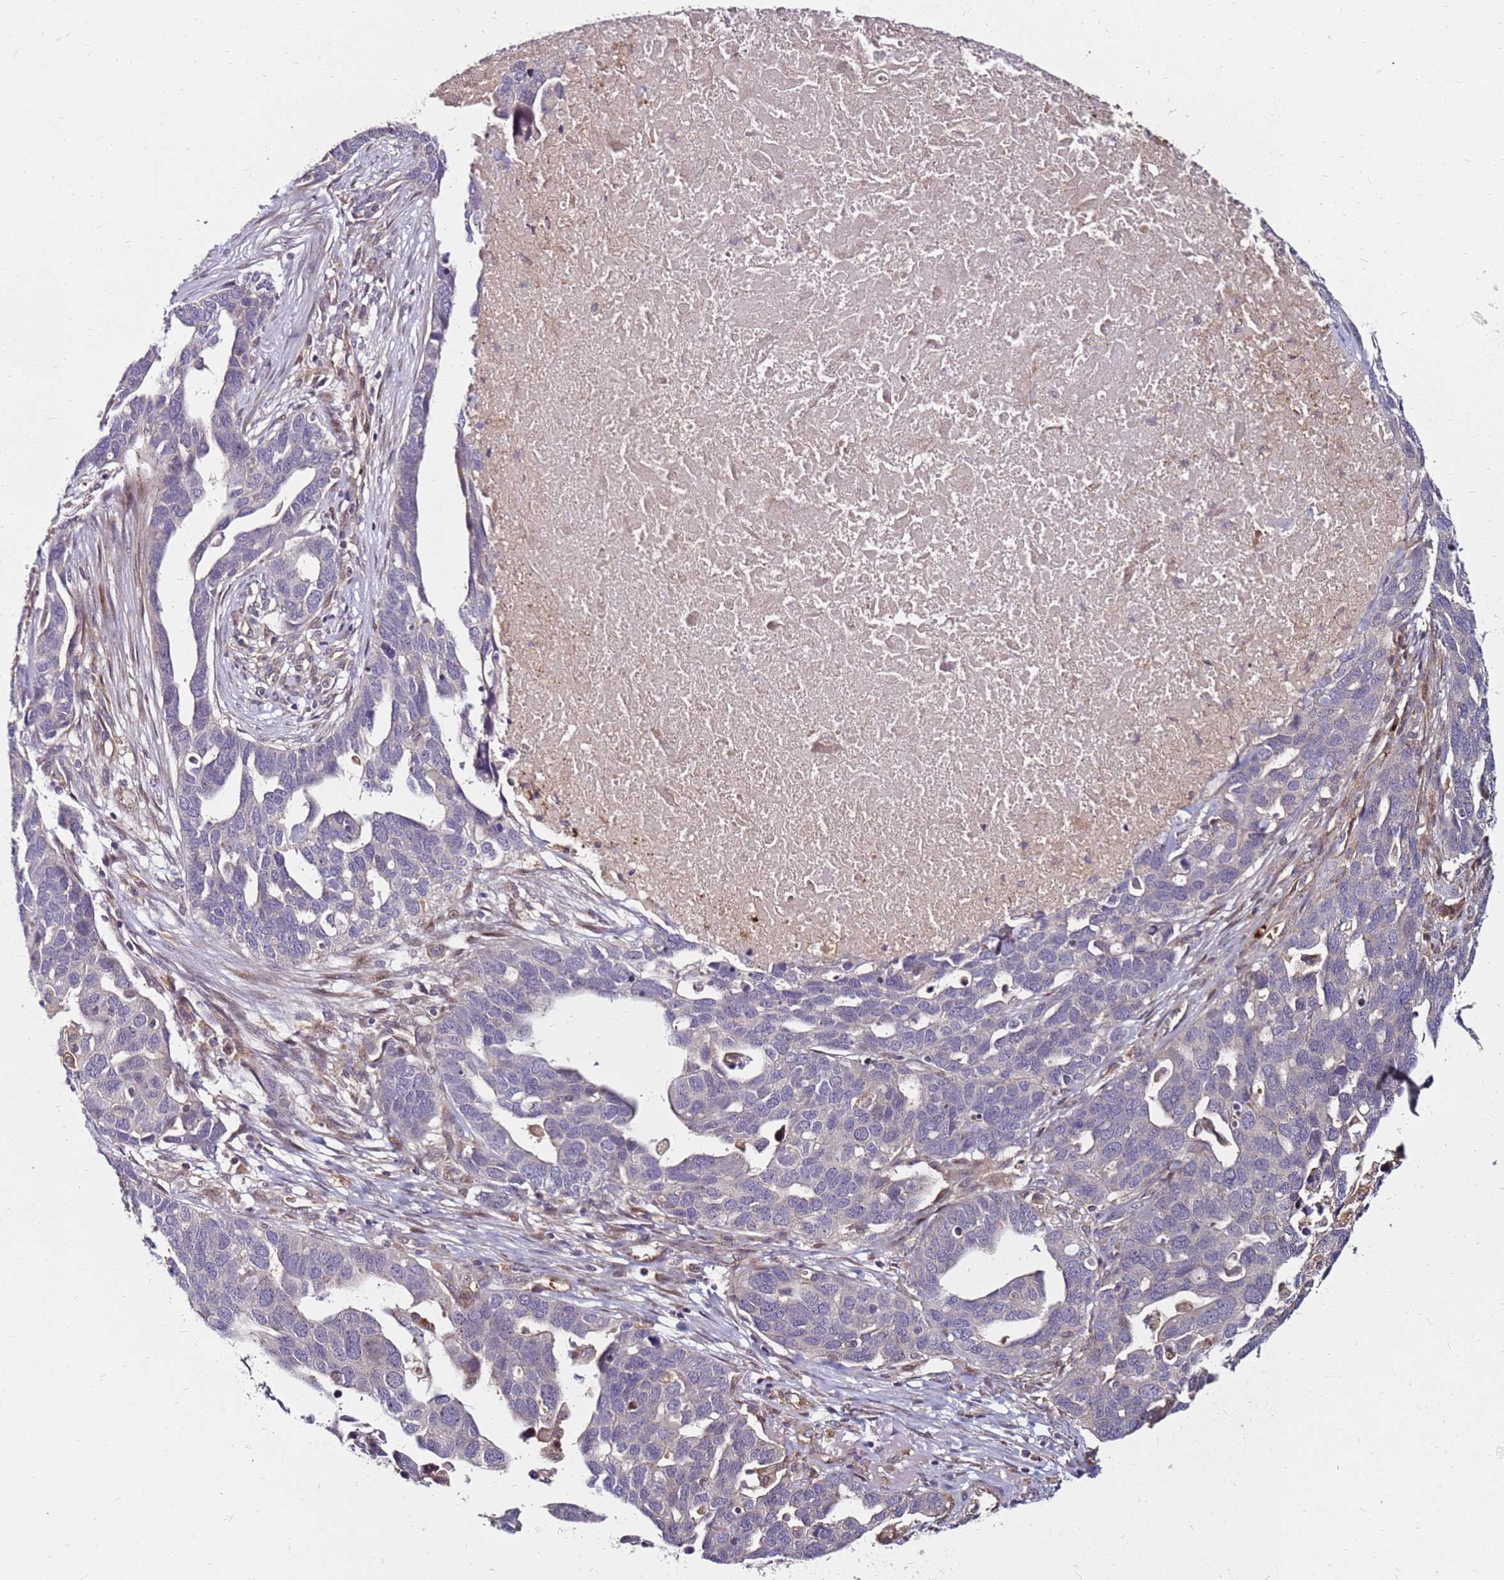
{"staining": {"intensity": "negative", "quantity": "none", "location": "none"}, "tissue": "ovarian cancer", "cell_type": "Tumor cells", "image_type": "cancer", "snomed": [{"axis": "morphology", "description": "Cystadenocarcinoma, serous, NOS"}, {"axis": "topography", "description": "Ovary"}], "caption": "The immunohistochemistry micrograph has no significant expression in tumor cells of ovarian cancer tissue. (DAB (3,3'-diaminobenzidine) IHC with hematoxylin counter stain).", "gene": "RNF11", "patient": {"sex": "female", "age": 54}}